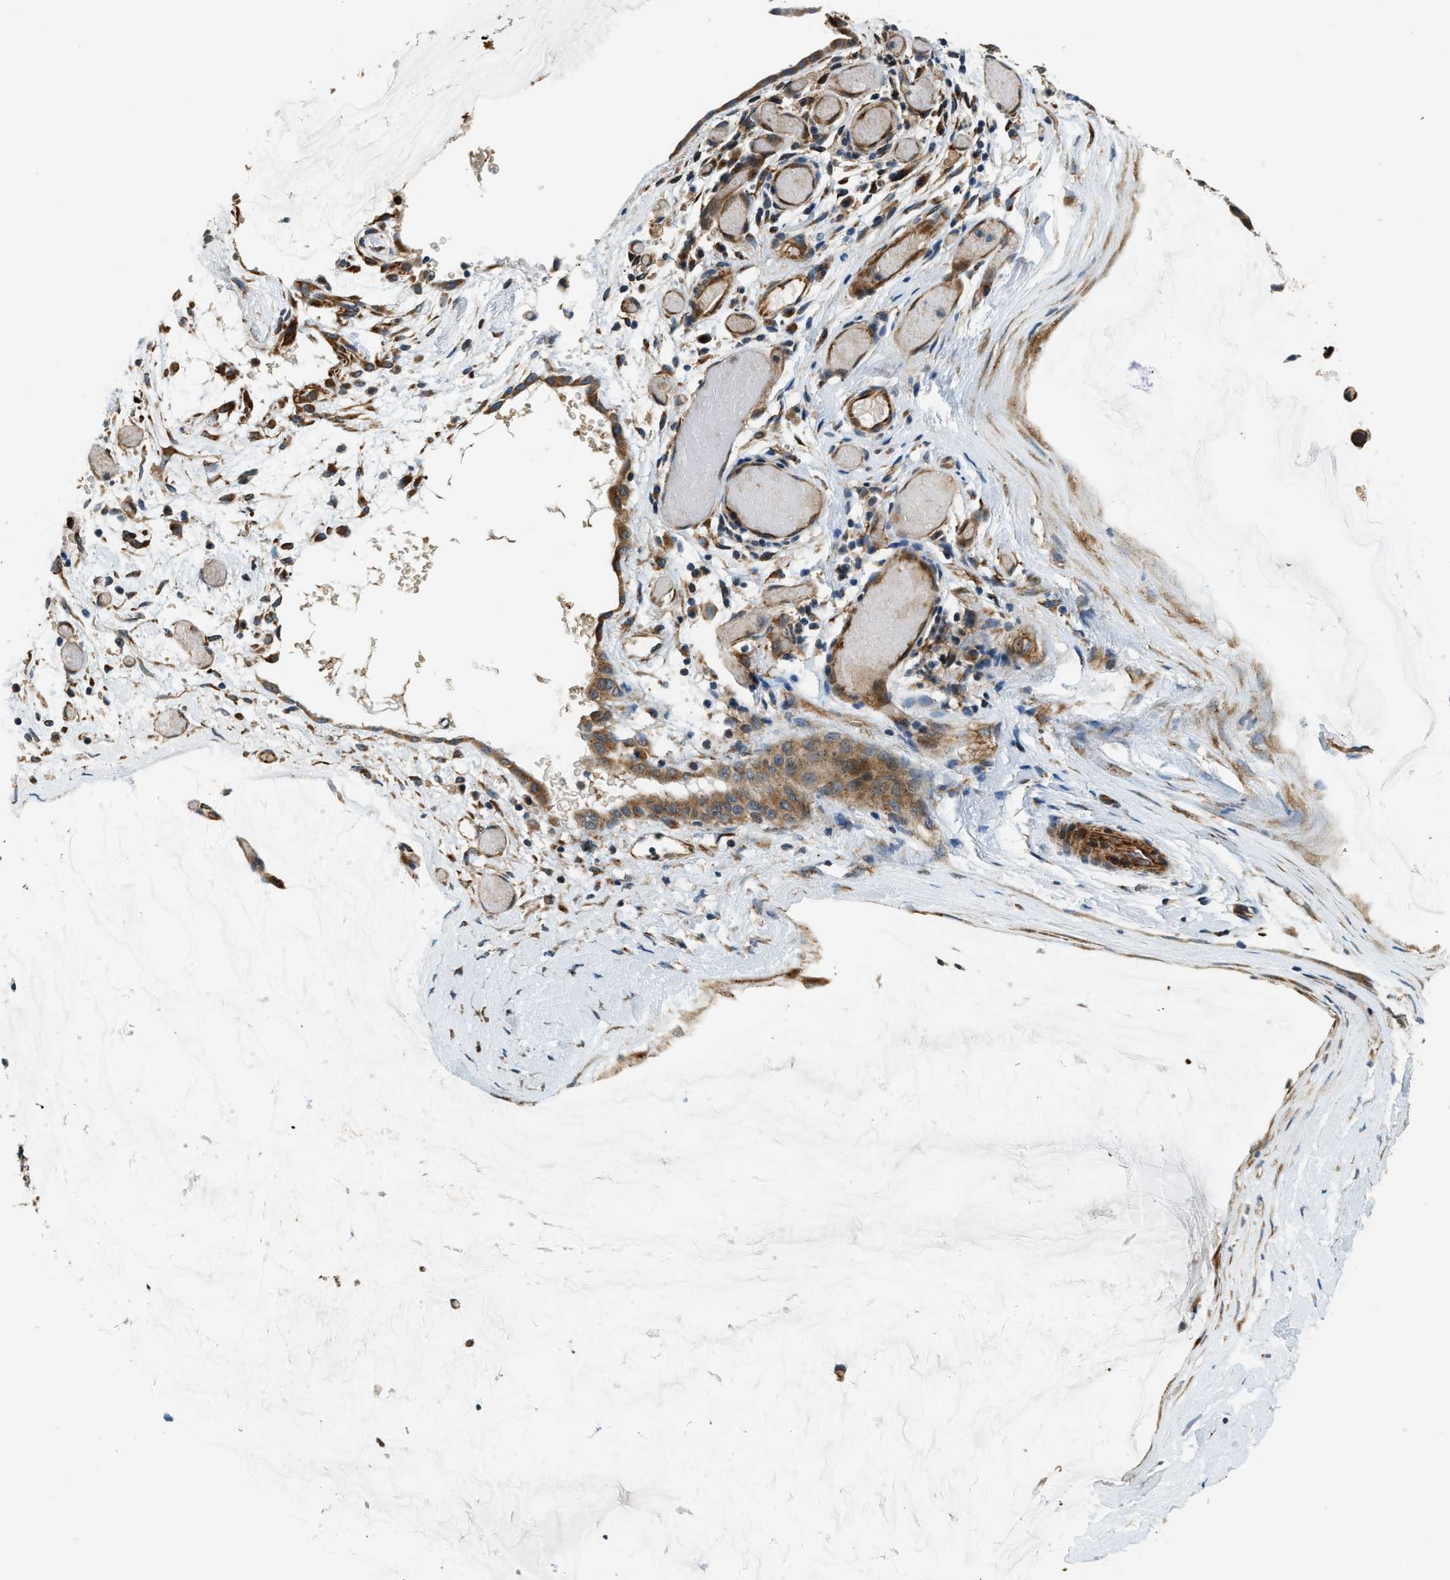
{"staining": {"intensity": "moderate", "quantity": ">75%", "location": "cytoplasmic/membranous"}, "tissue": "ovarian cancer", "cell_type": "Tumor cells", "image_type": "cancer", "snomed": [{"axis": "morphology", "description": "Cystadenocarcinoma, mucinous, NOS"}, {"axis": "topography", "description": "Ovary"}], "caption": "Protein analysis of ovarian cancer (mucinous cystadenocarcinoma) tissue shows moderate cytoplasmic/membranous positivity in about >75% of tumor cells.", "gene": "ALOX12", "patient": {"sex": "female", "age": 39}}